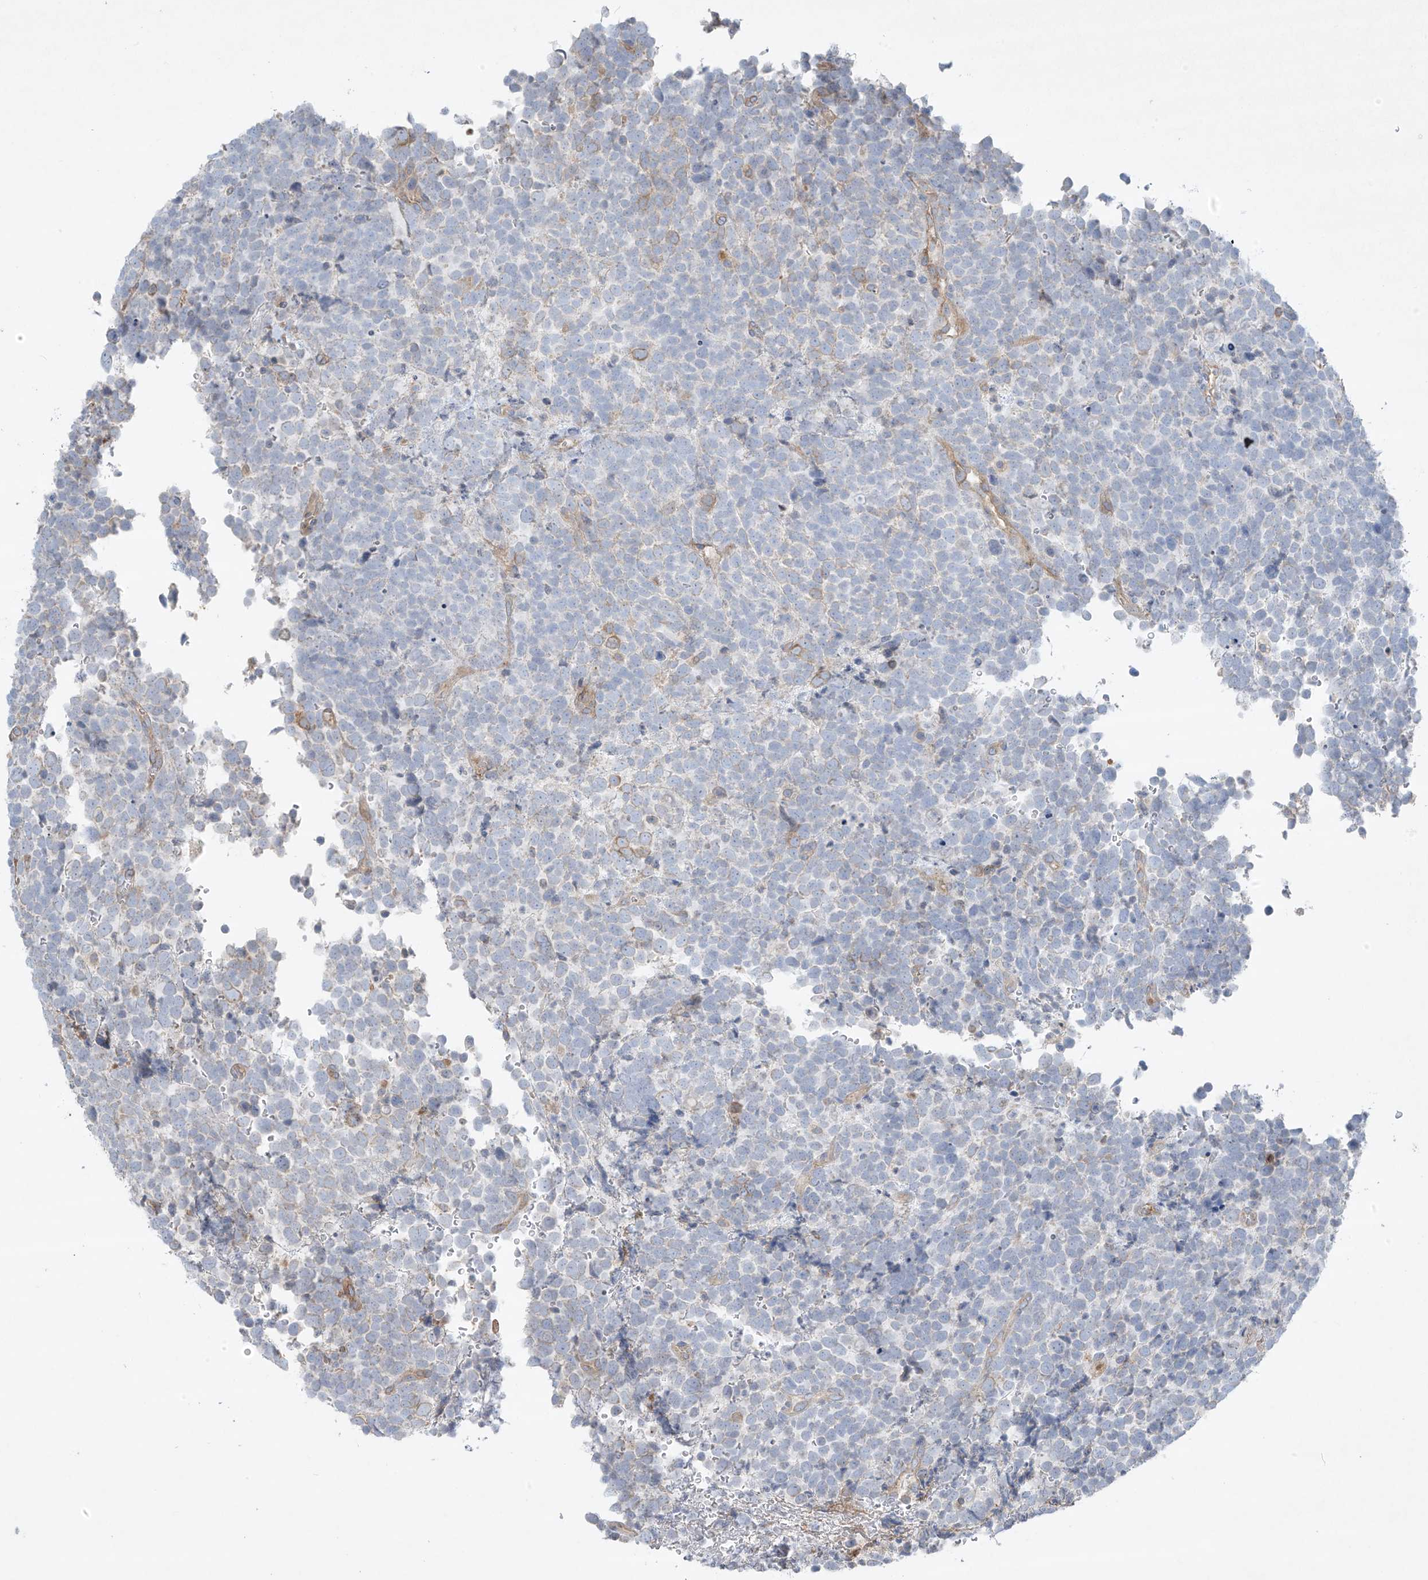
{"staining": {"intensity": "moderate", "quantity": "<25%", "location": "cytoplasmic/membranous"}, "tissue": "urothelial cancer", "cell_type": "Tumor cells", "image_type": "cancer", "snomed": [{"axis": "morphology", "description": "Urothelial carcinoma, High grade"}, {"axis": "topography", "description": "Urinary bladder"}], "caption": "This photomicrograph displays urothelial carcinoma (high-grade) stained with immunohistochemistry to label a protein in brown. The cytoplasmic/membranous of tumor cells show moderate positivity for the protein. Nuclei are counter-stained blue.", "gene": "HLA-E", "patient": {"sex": "female", "age": 82}}